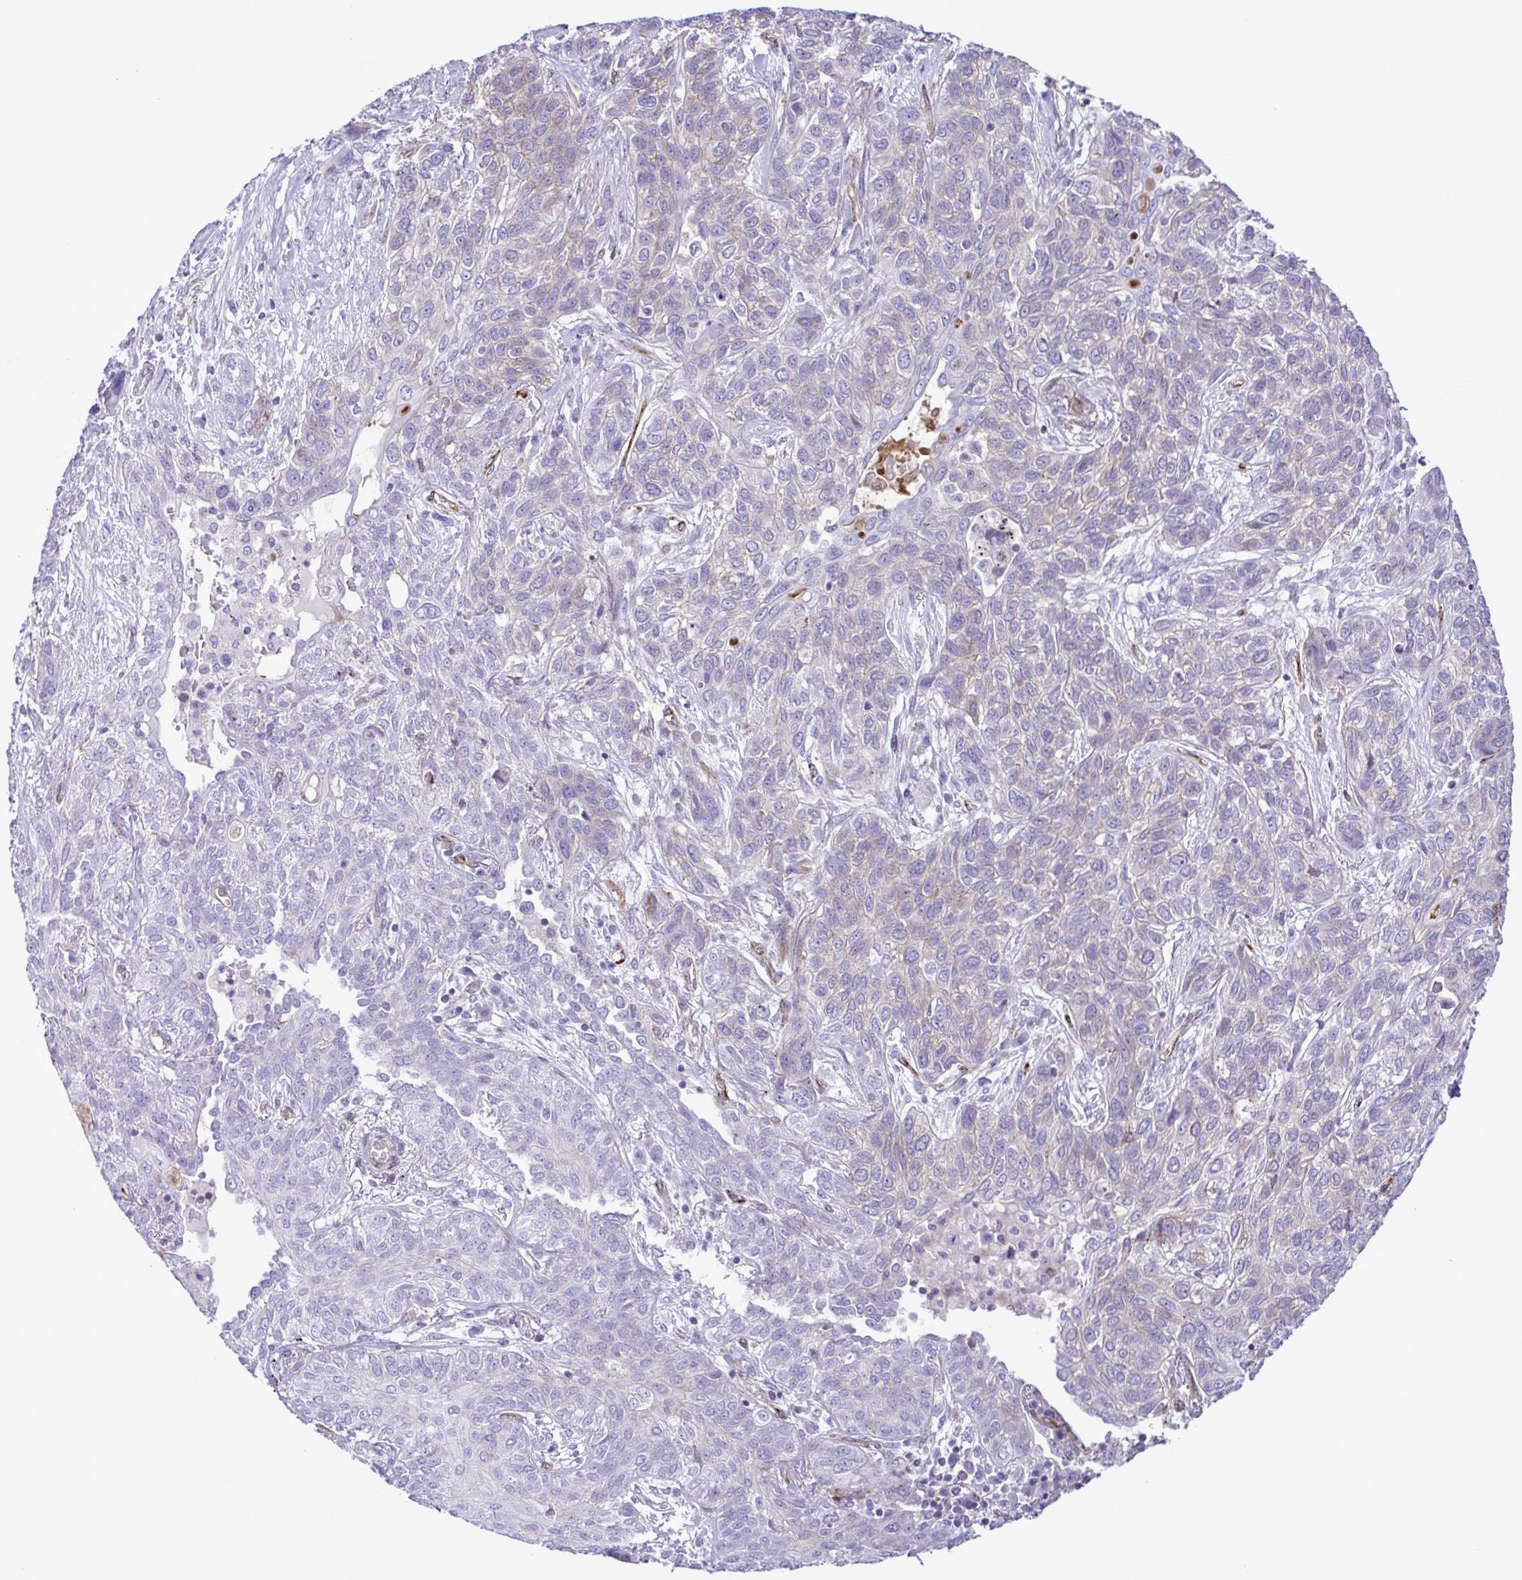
{"staining": {"intensity": "negative", "quantity": "none", "location": "none"}, "tissue": "lung cancer", "cell_type": "Tumor cells", "image_type": "cancer", "snomed": [{"axis": "morphology", "description": "Squamous cell carcinoma, NOS"}, {"axis": "topography", "description": "Lung"}], "caption": "There is no significant expression in tumor cells of lung squamous cell carcinoma.", "gene": "FLT1", "patient": {"sex": "female", "age": 70}}